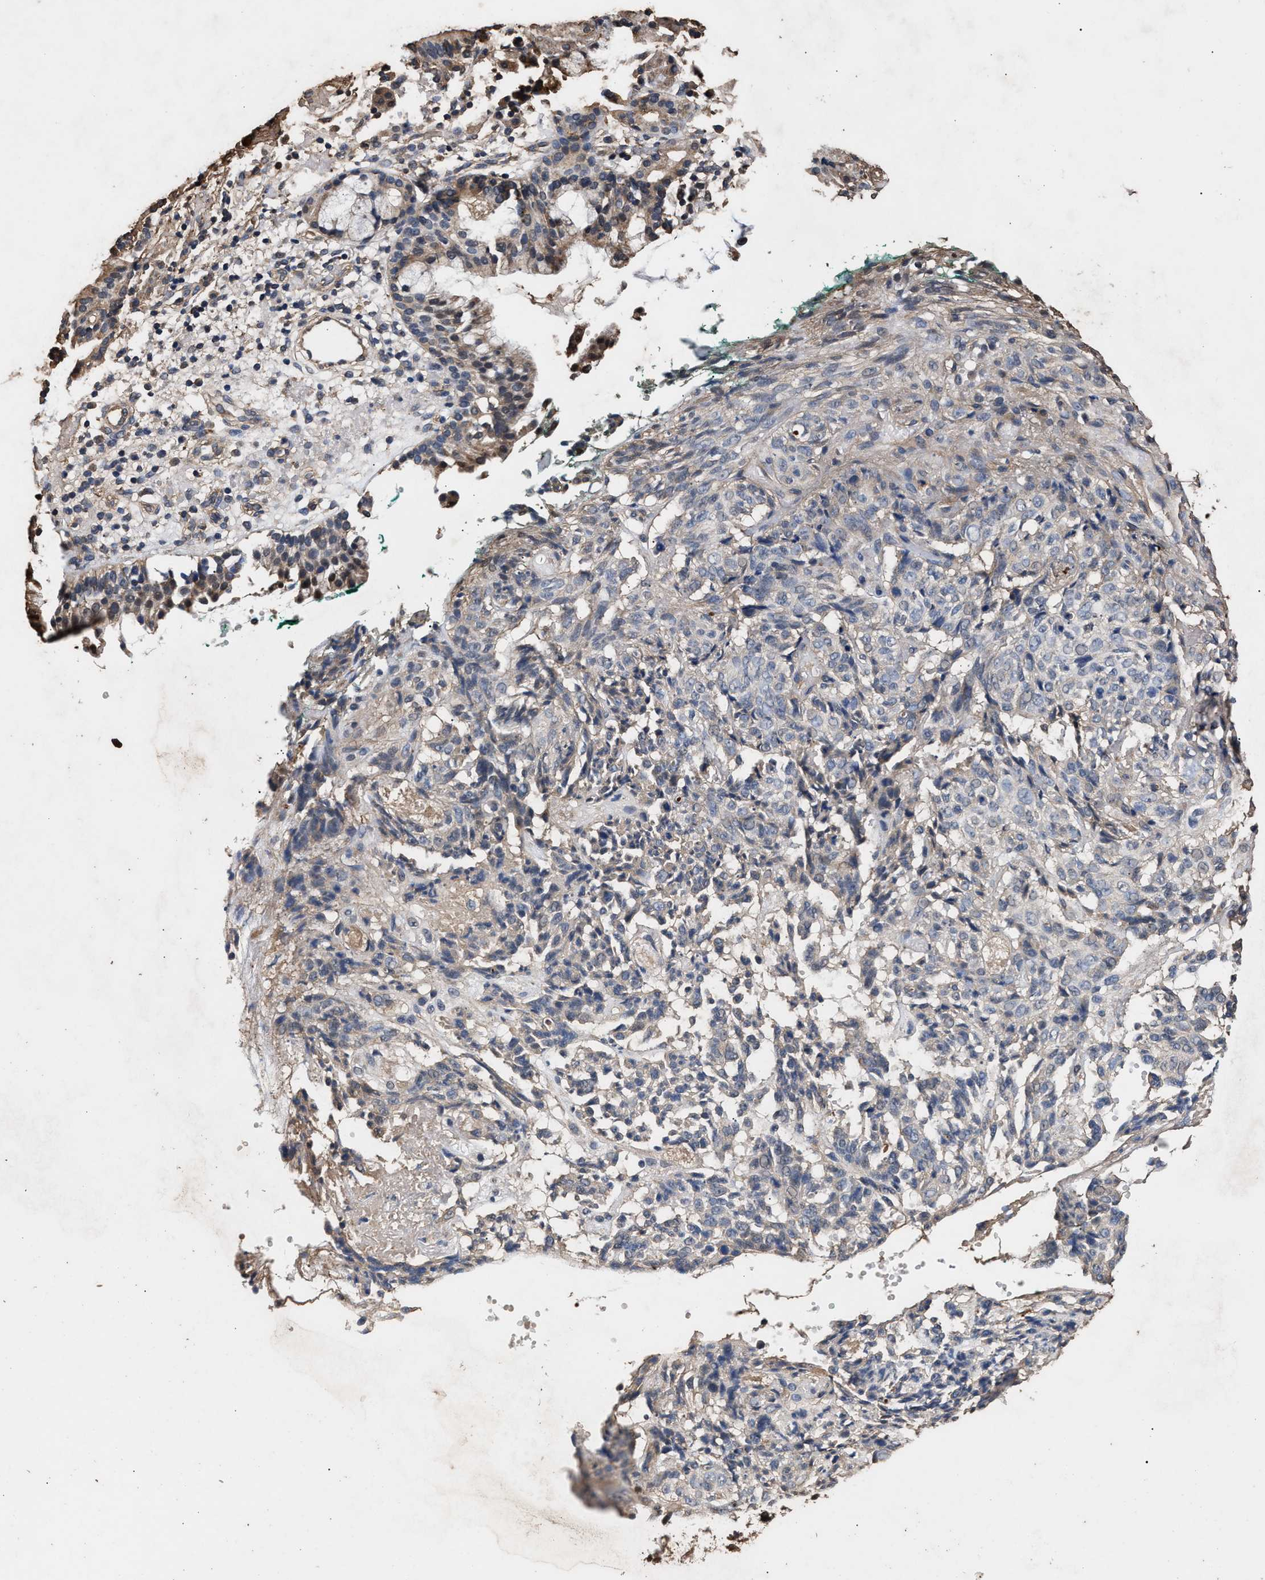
{"staining": {"intensity": "moderate", "quantity": ">75%", "location": "cytoplasmic/membranous"}, "tissue": "nasopharynx", "cell_type": "Respiratory epithelial cells", "image_type": "normal", "snomed": [{"axis": "morphology", "description": "Normal tissue, NOS"}, {"axis": "morphology", "description": "Basal cell carcinoma"}, {"axis": "topography", "description": "Cartilage tissue"}, {"axis": "topography", "description": "Nasopharynx"}, {"axis": "topography", "description": "Oral tissue"}], "caption": "A photomicrograph of human nasopharynx stained for a protein exhibits moderate cytoplasmic/membranous brown staining in respiratory epithelial cells.", "gene": "ENSG00000286112", "patient": {"sex": "female", "age": 77}}